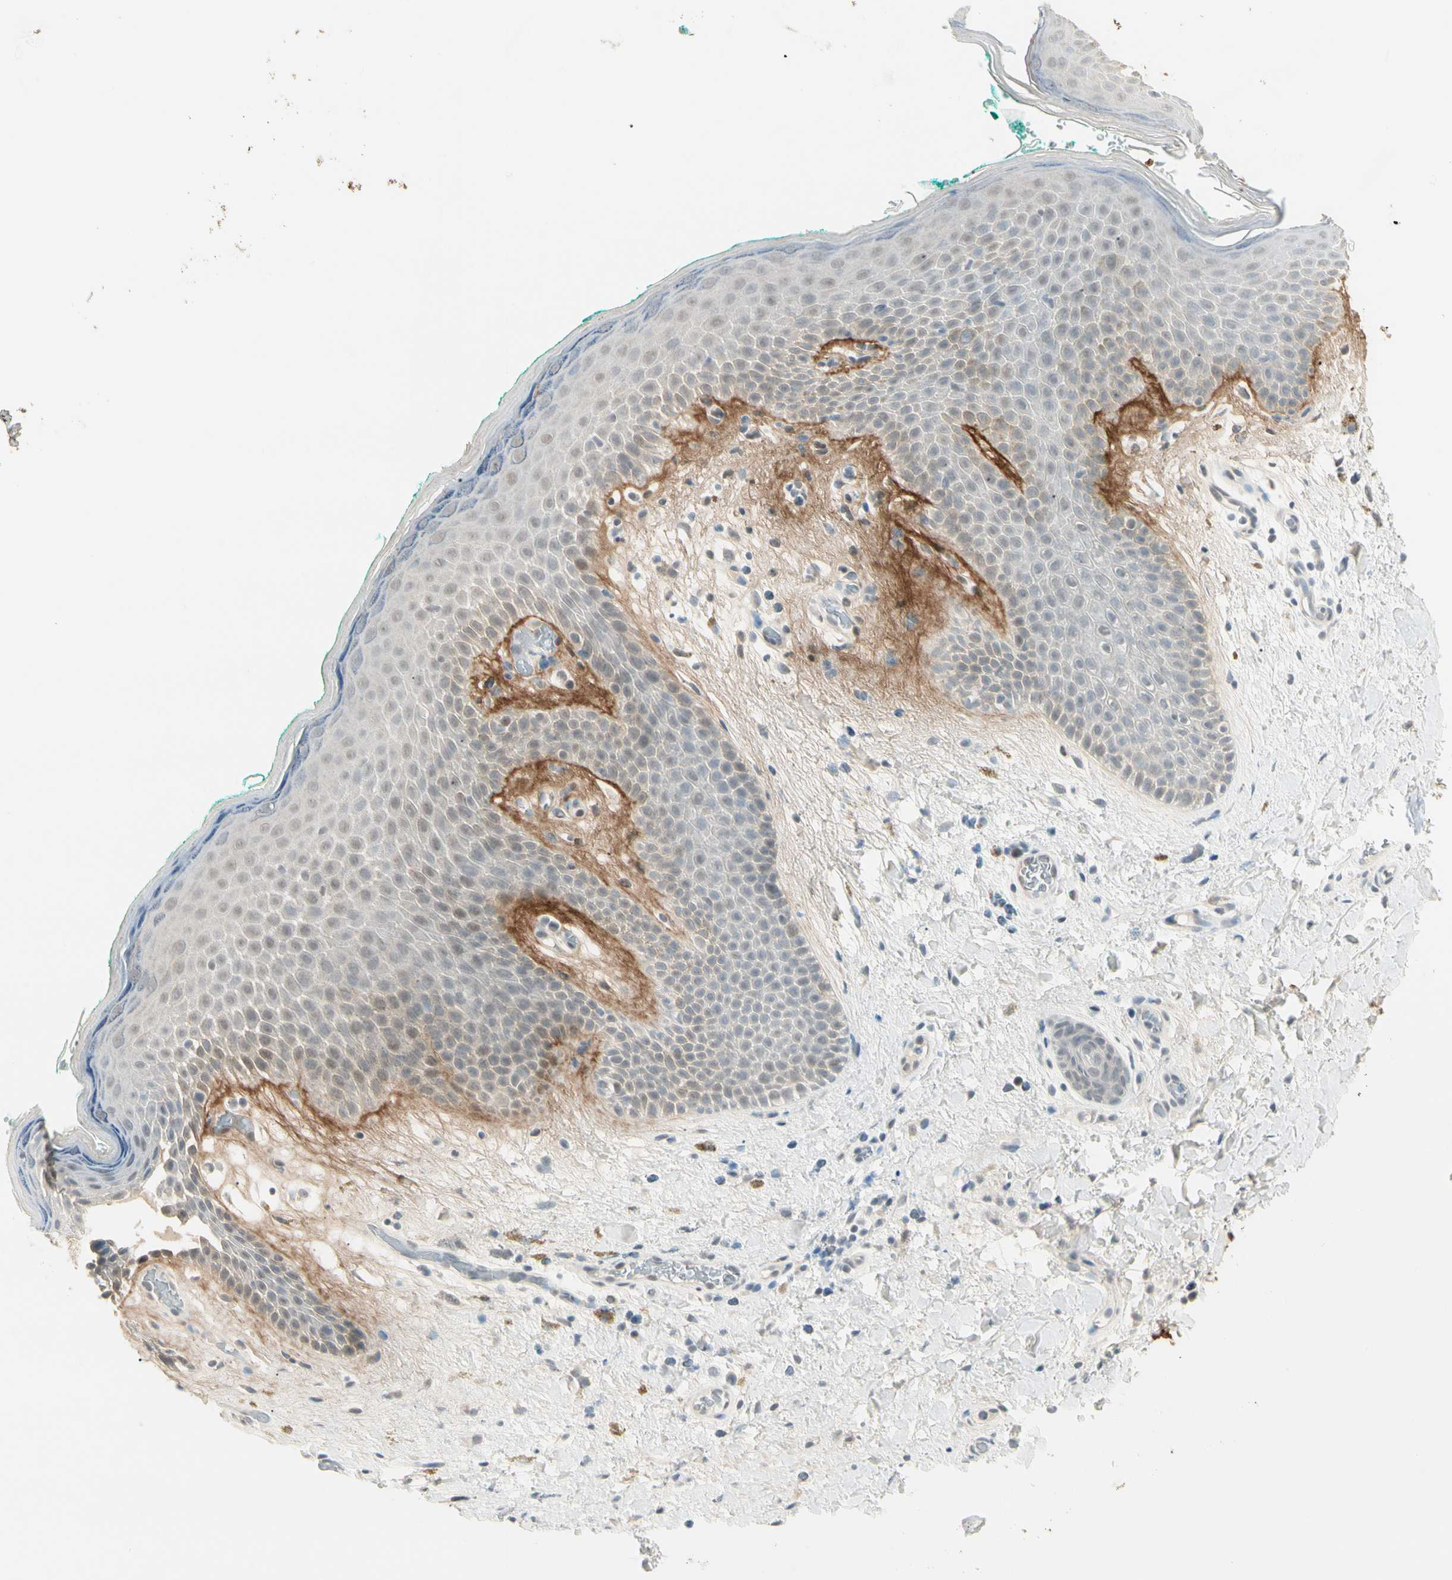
{"staining": {"intensity": "negative", "quantity": "none", "location": "none"}, "tissue": "skin", "cell_type": "Epidermal cells", "image_type": "normal", "snomed": [{"axis": "morphology", "description": "Normal tissue, NOS"}, {"axis": "topography", "description": "Anal"}], "caption": "Unremarkable skin was stained to show a protein in brown. There is no significant expression in epidermal cells. (Stains: DAB IHC with hematoxylin counter stain, Microscopy: brightfield microscopy at high magnification).", "gene": "ASPN", "patient": {"sex": "male", "age": 74}}